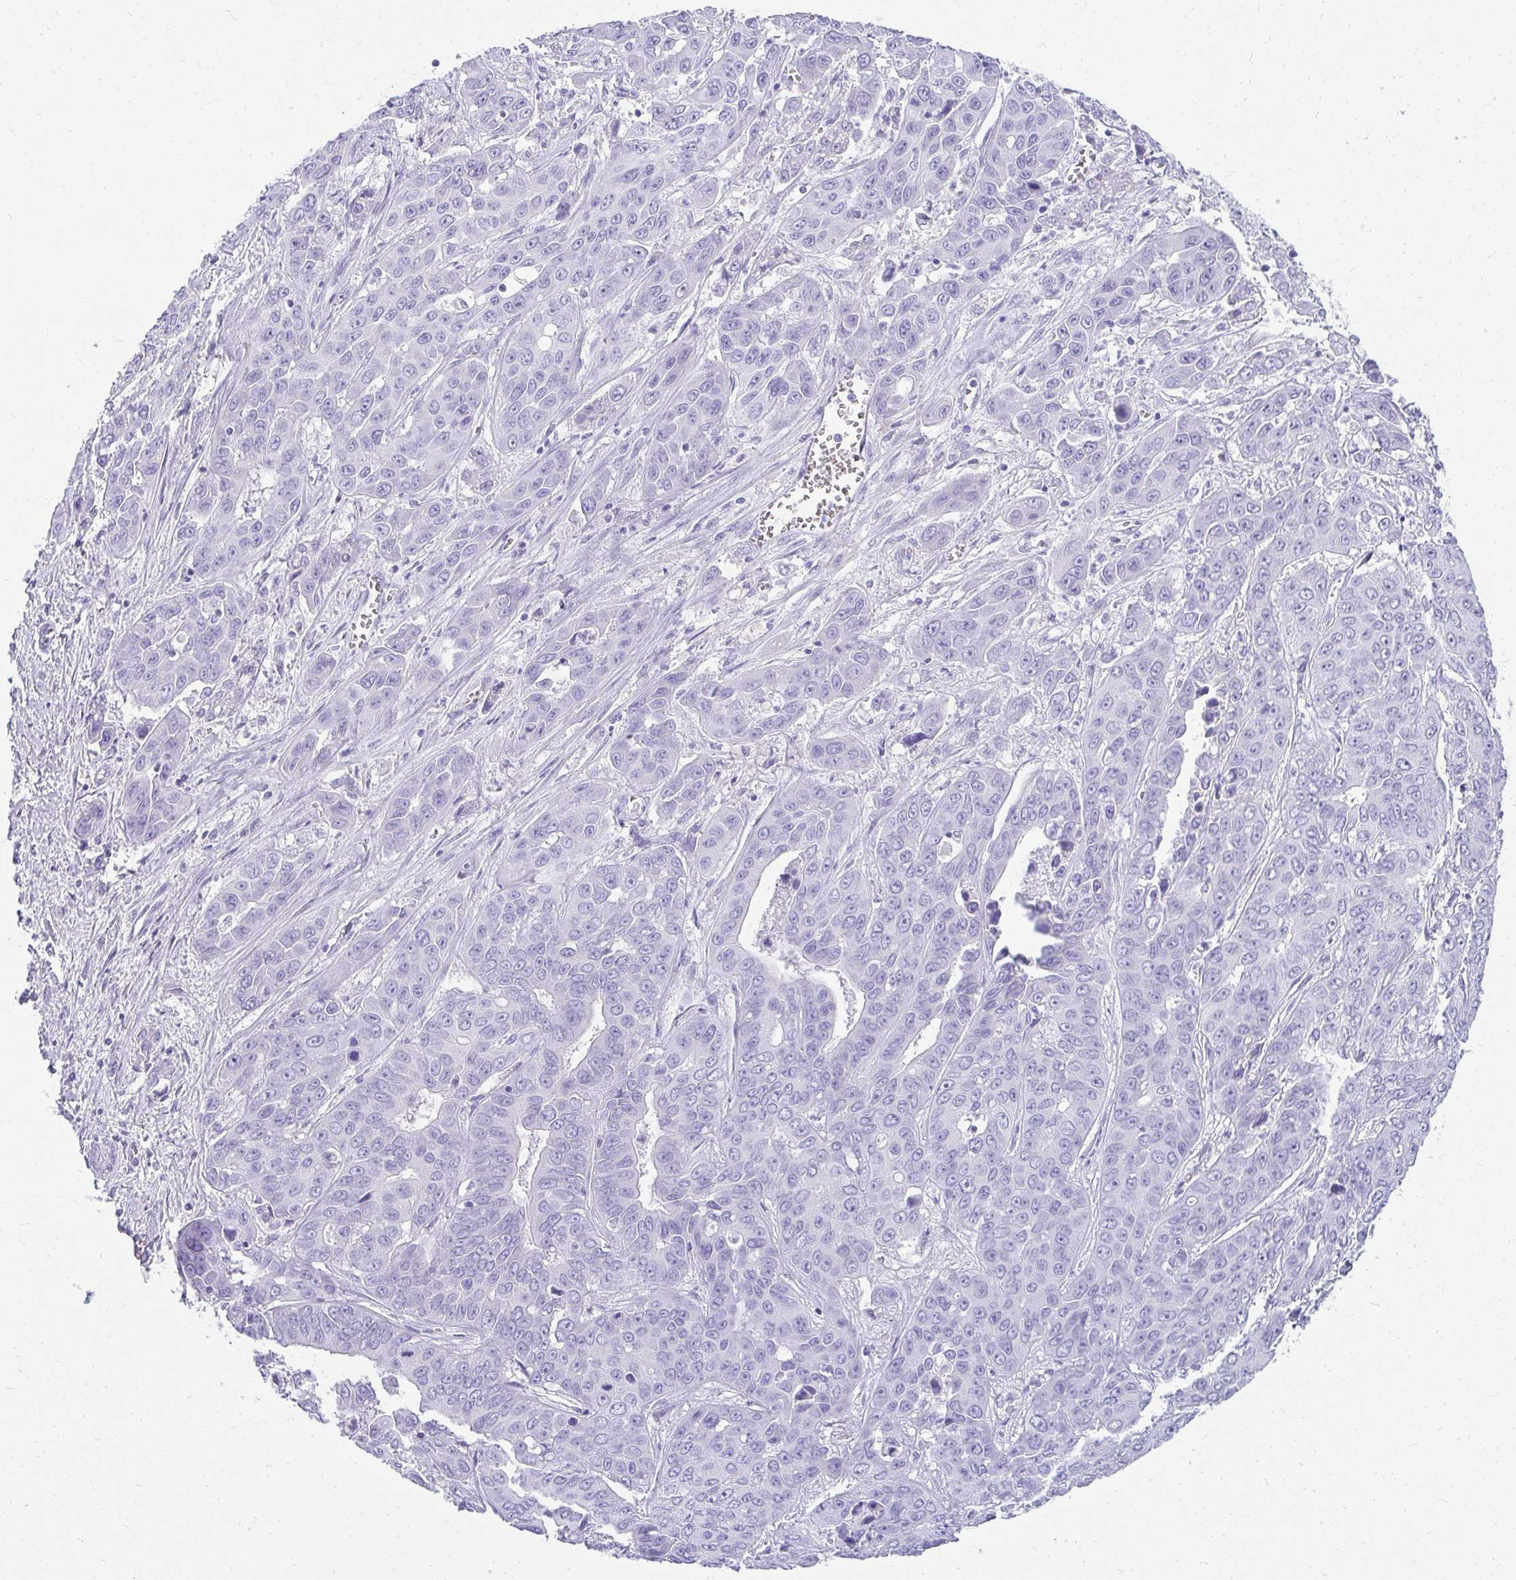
{"staining": {"intensity": "negative", "quantity": "none", "location": "none"}, "tissue": "liver cancer", "cell_type": "Tumor cells", "image_type": "cancer", "snomed": [{"axis": "morphology", "description": "Cholangiocarcinoma"}, {"axis": "topography", "description": "Liver"}], "caption": "This is an immunohistochemistry (IHC) micrograph of human liver cancer (cholangiocarcinoma). There is no staining in tumor cells.", "gene": "TNNT1", "patient": {"sex": "female", "age": 52}}